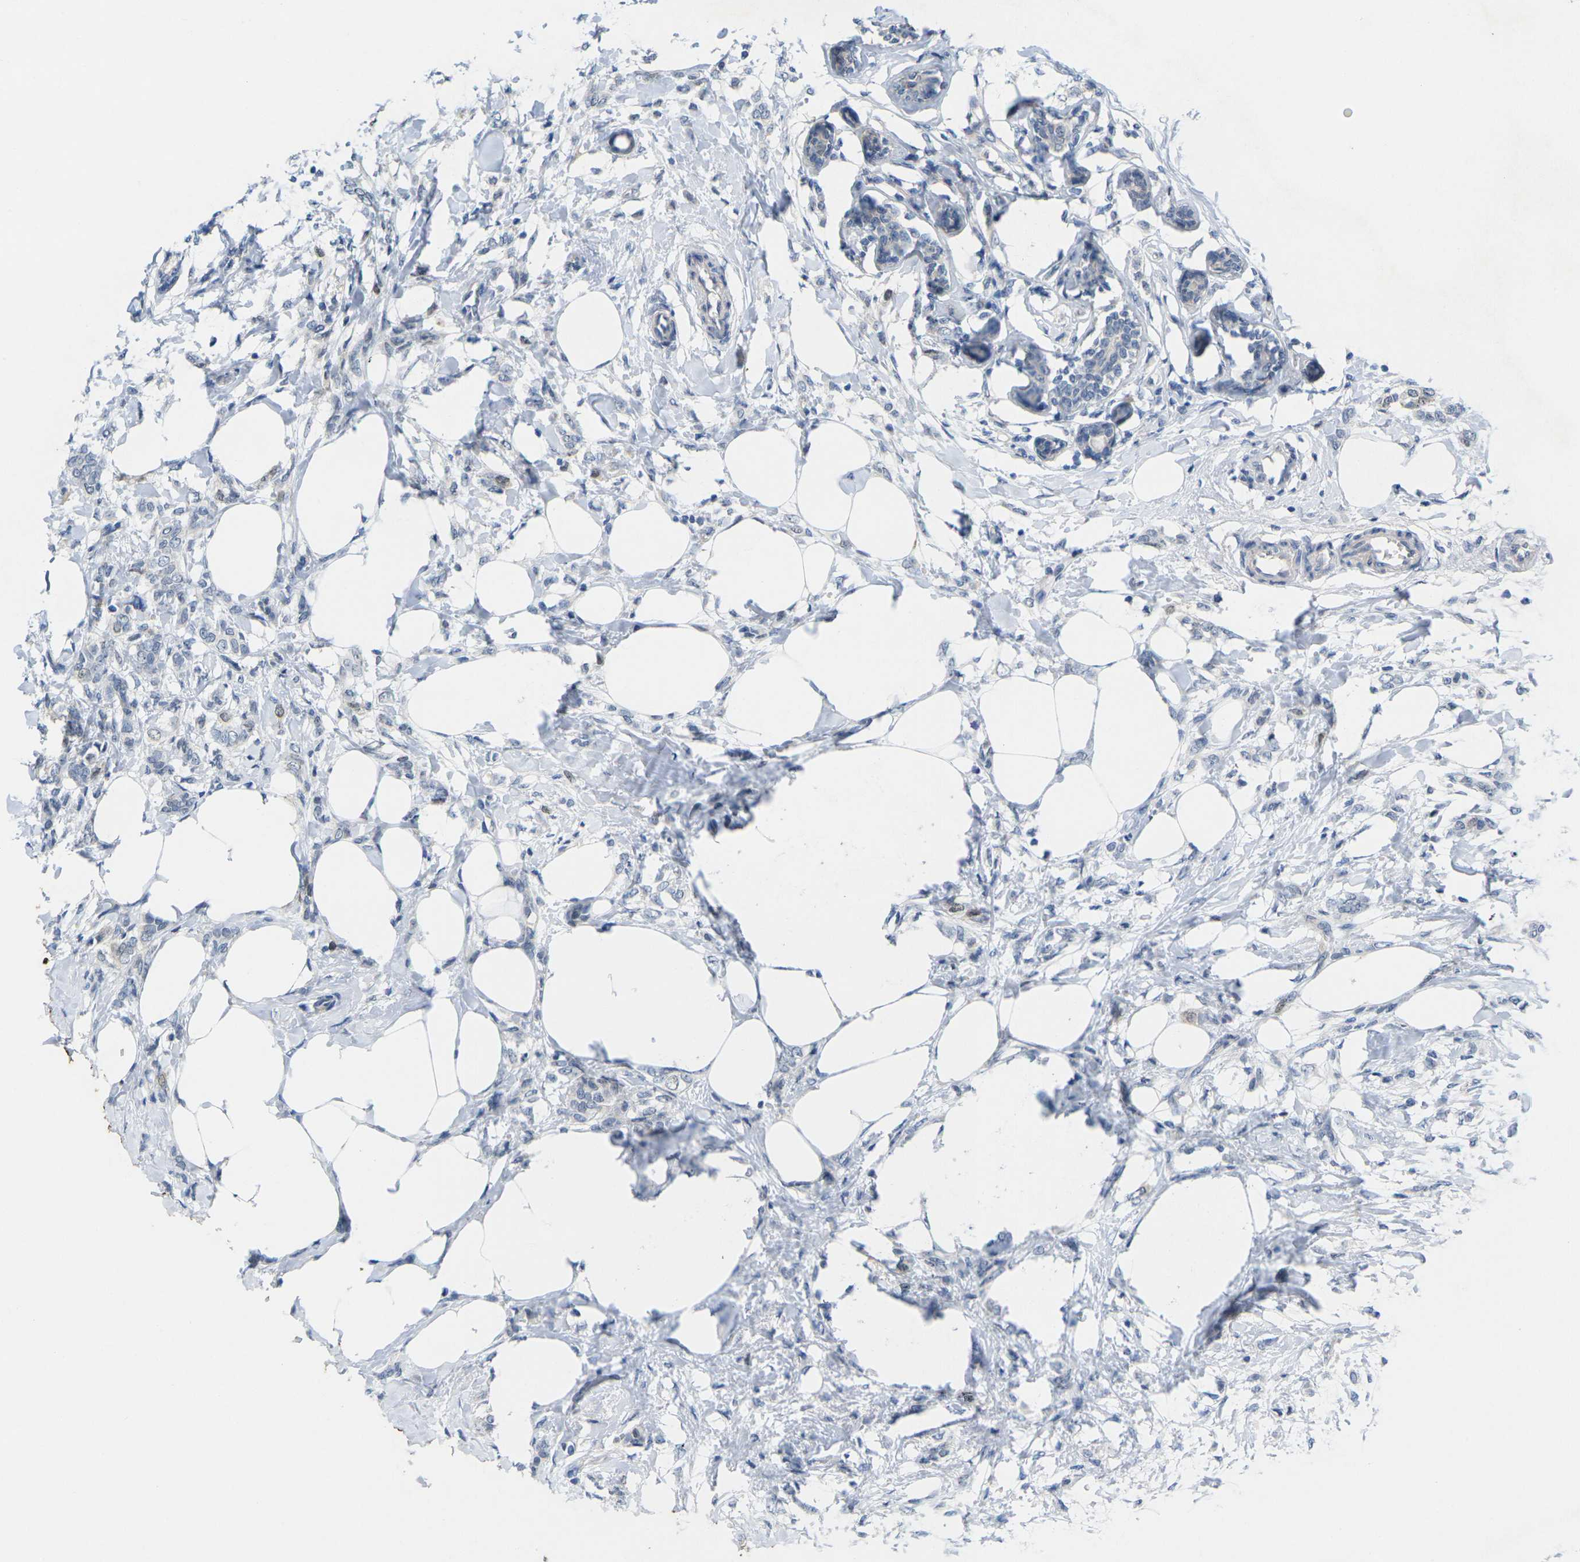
{"staining": {"intensity": "moderate", "quantity": "<25%", "location": "nuclear"}, "tissue": "breast cancer", "cell_type": "Tumor cells", "image_type": "cancer", "snomed": [{"axis": "morphology", "description": "Lobular carcinoma, in situ"}, {"axis": "morphology", "description": "Lobular carcinoma"}, {"axis": "topography", "description": "Breast"}], "caption": "Breast cancer (lobular carcinoma in situ) stained with DAB immunohistochemistry (IHC) shows low levels of moderate nuclear positivity in about <25% of tumor cells.", "gene": "CDK2", "patient": {"sex": "female", "age": 41}}